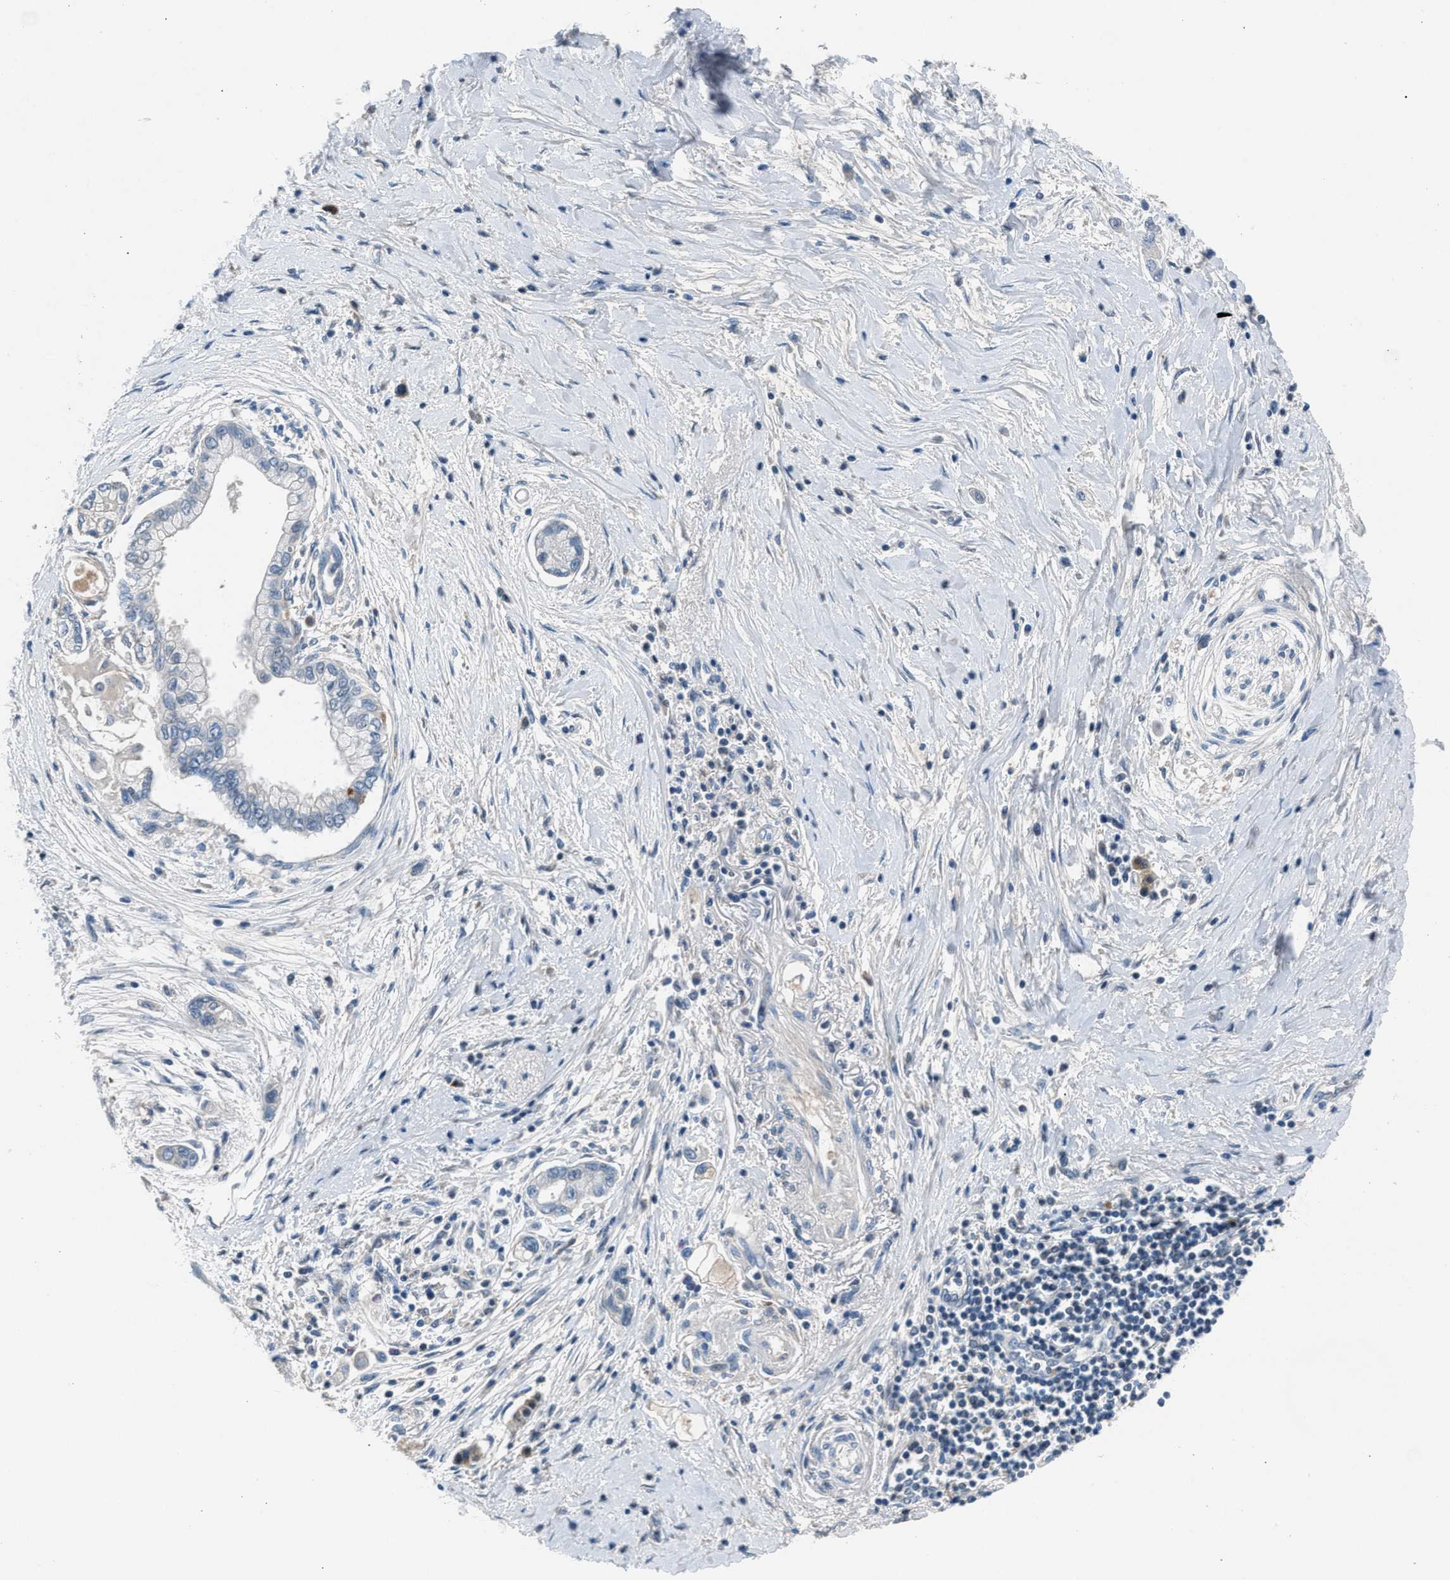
{"staining": {"intensity": "negative", "quantity": "none", "location": "none"}, "tissue": "pancreatic cancer", "cell_type": "Tumor cells", "image_type": "cancer", "snomed": [{"axis": "morphology", "description": "Adenocarcinoma, NOS"}, {"axis": "topography", "description": "Pancreas"}], "caption": "High power microscopy micrograph of an immunohistochemistry histopathology image of pancreatic cancer, revealing no significant expression in tumor cells.", "gene": "DENND6B", "patient": {"sex": "male", "age": 59}}